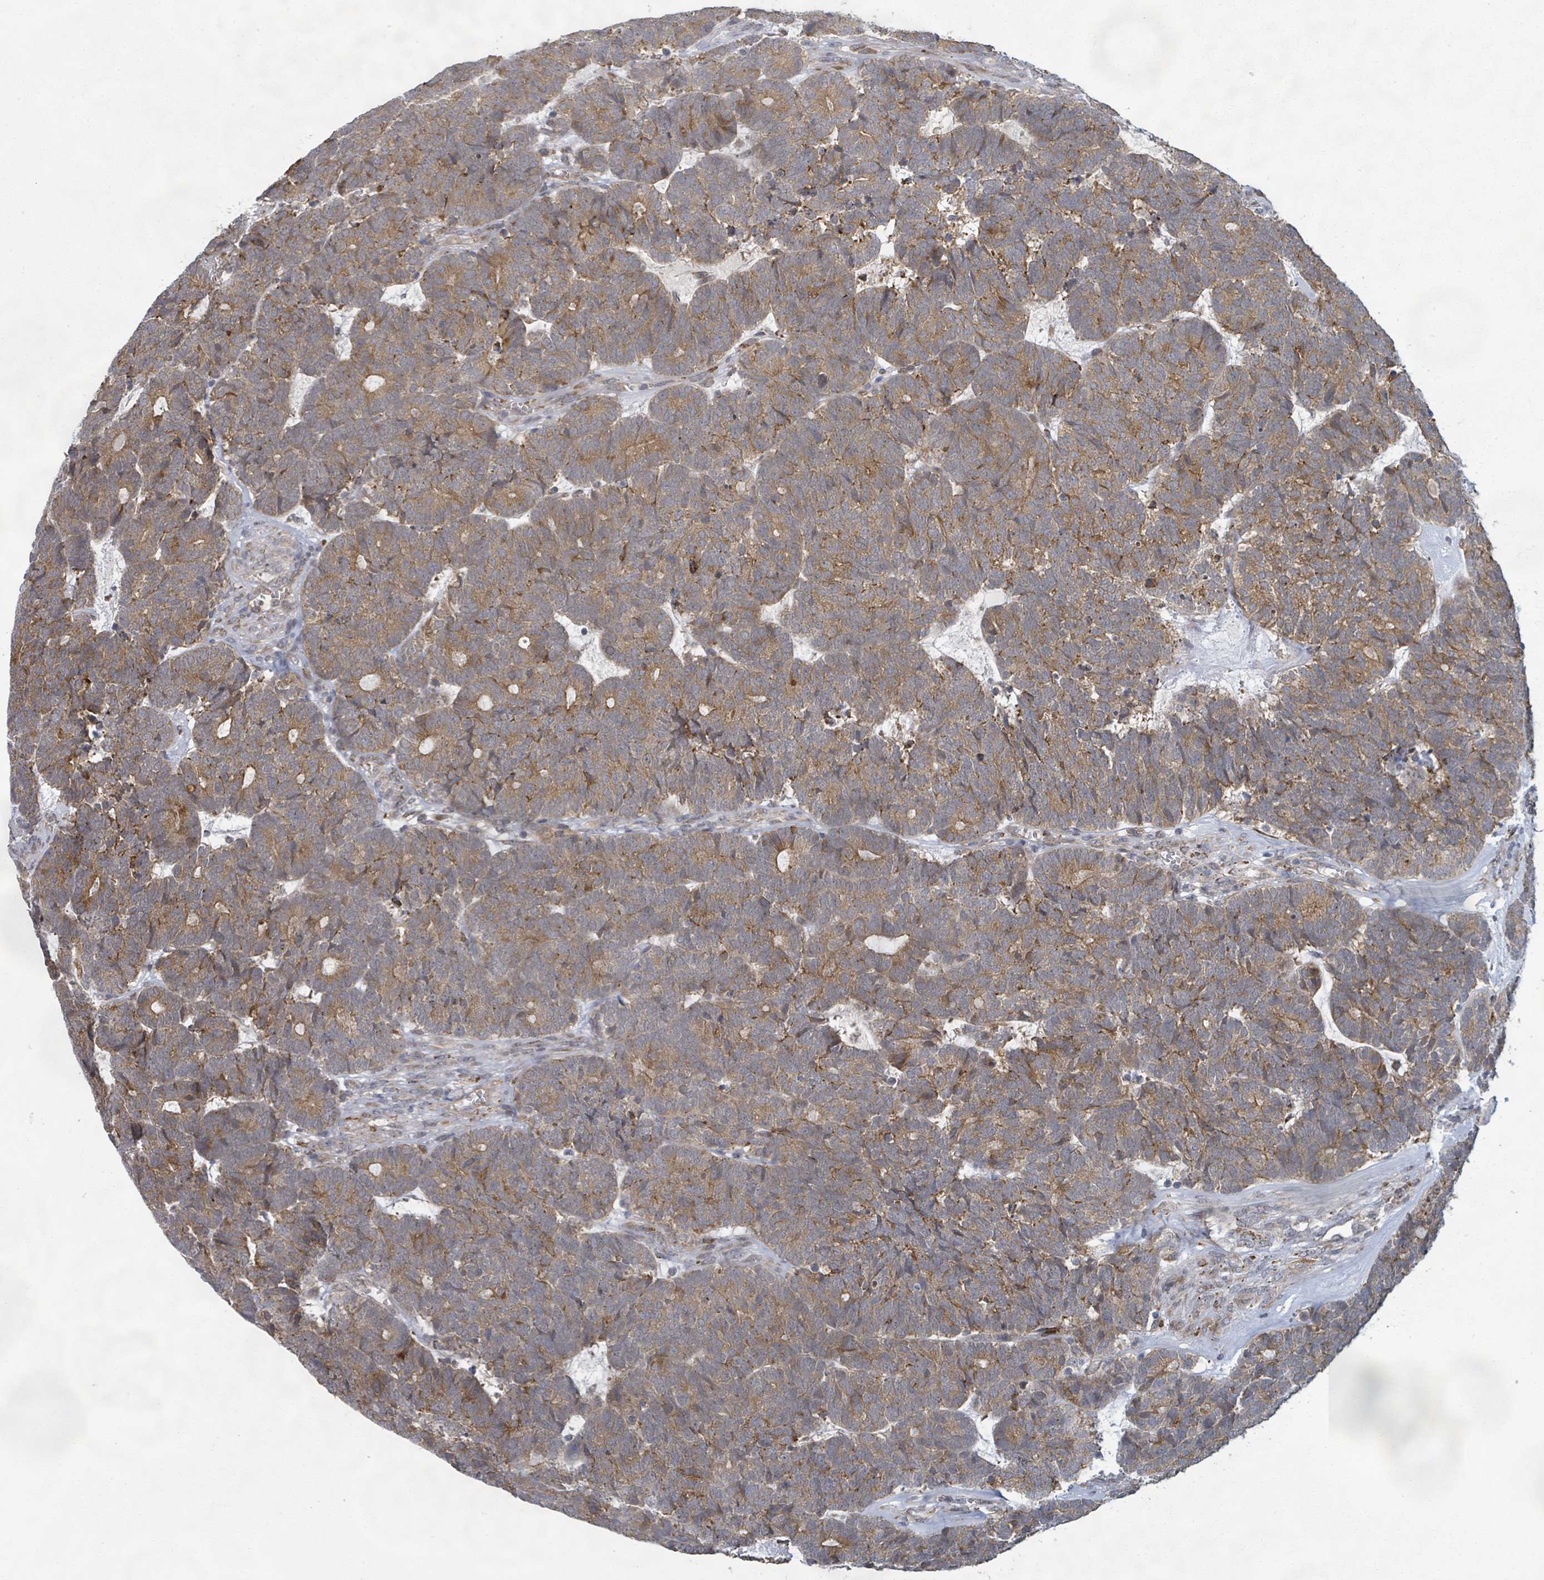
{"staining": {"intensity": "moderate", "quantity": ">75%", "location": "cytoplasmic/membranous"}, "tissue": "head and neck cancer", "cell_type": "Tumor cells", "image_type": "cancer", "snomed": [{"axis": "morphology", "description": "Adenocarcinoma, NOS"}, {"axis": "topography", "description": "Head-Neck"}], "caption": "Brown immunohistochemical staining in human adenocarcinoma (head and neck) displays moderate cytoplasmic/membranous expression in approximately >75% of tumor cells.", "gene": "SHROOM2", "patient": {"sex": "female", "age": 81}}